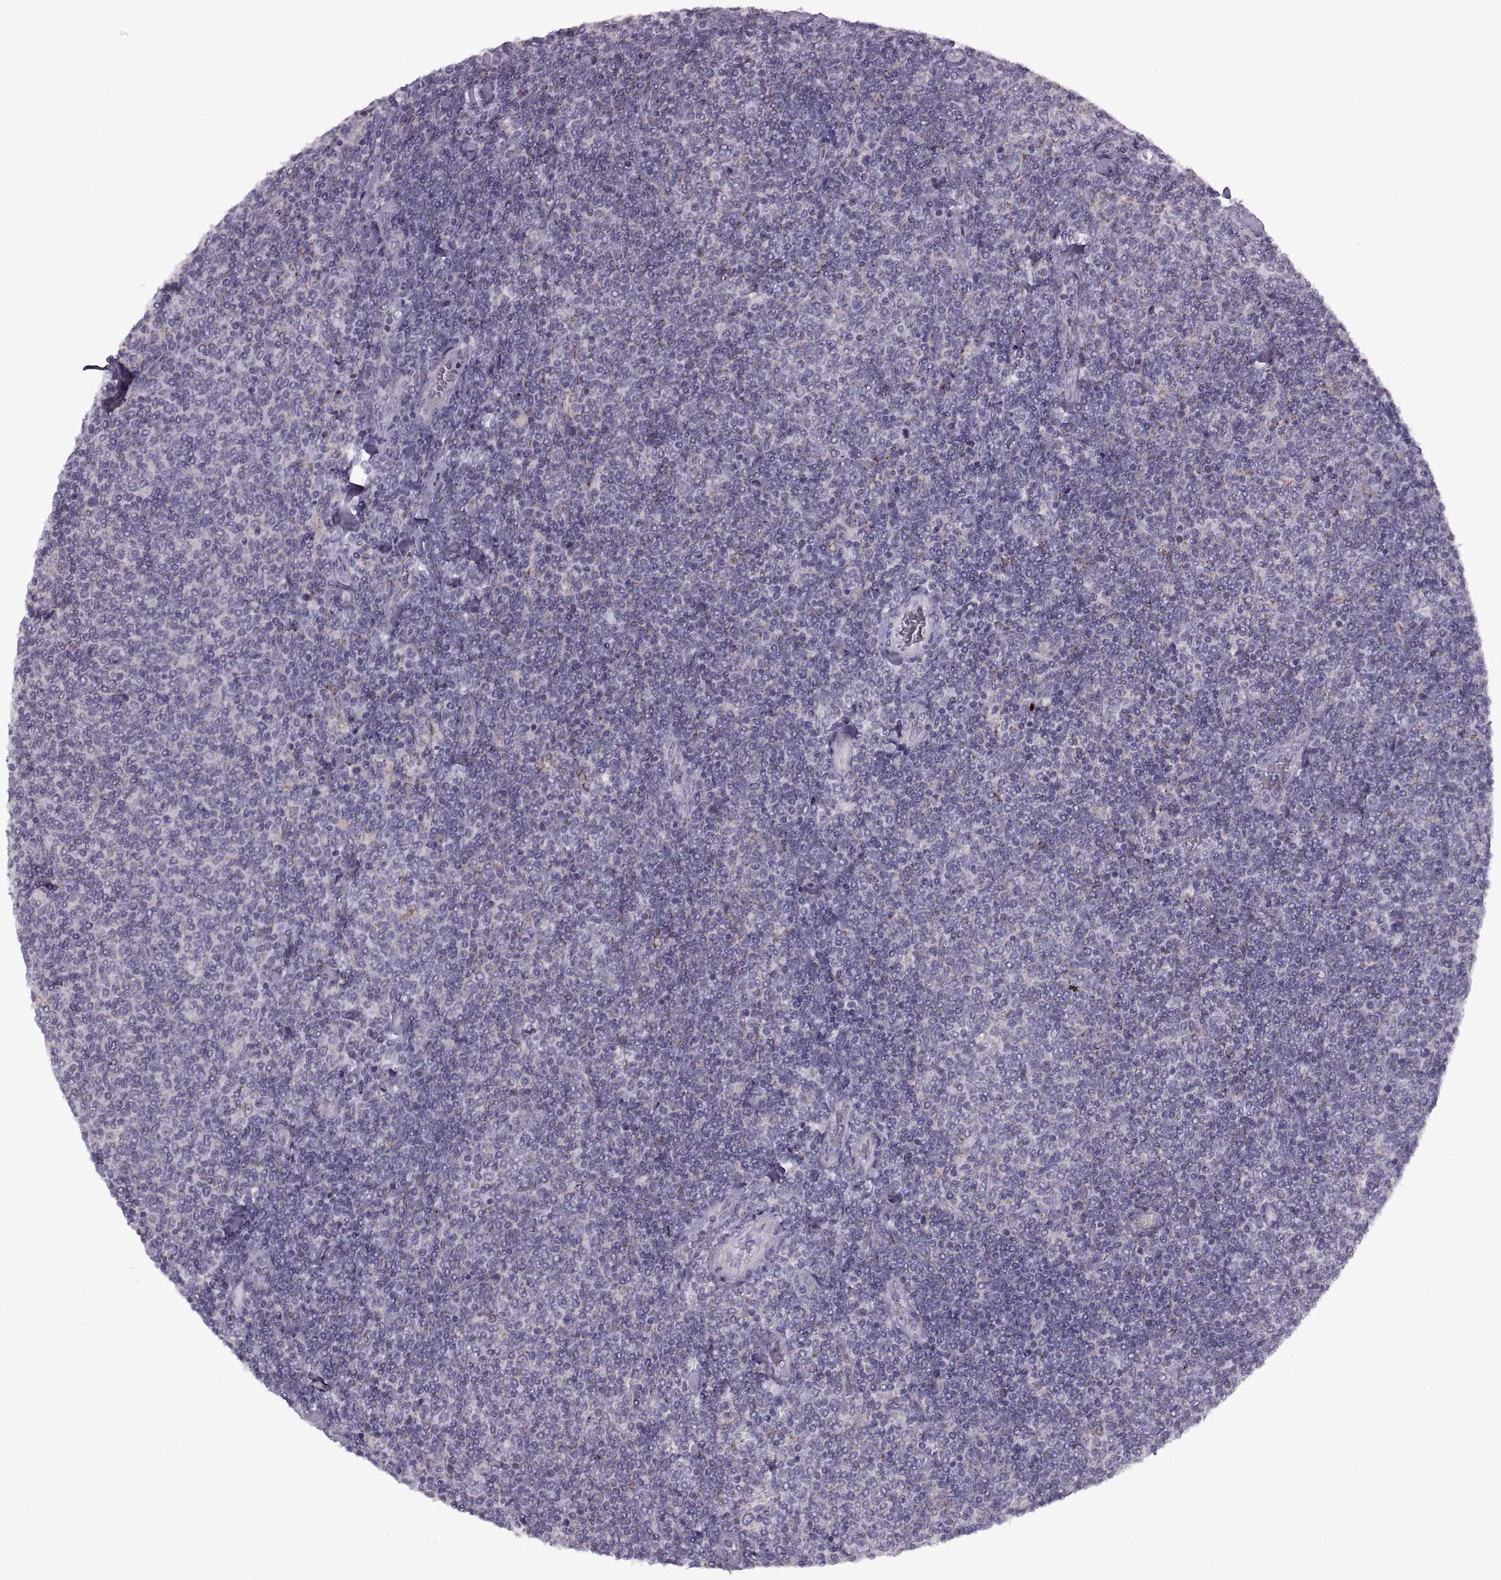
{"staining": {"intensity": "negative", "quantity": "none", "location": "none"}, "tissue": "lymphoma", "cell_type": "Tumor cells", "image_type": "cancer", "snomed": [{"axis": "morphology", "description": "Malignant lymphoma, non-Hodgkin's type, Low grade"}, {"axis": "topography", "description": "Lymph node"}], "caption": "DAB immunohistochemical staining of low-grade malignant lymphoma, non-Hodgkin's type shows no significant staining in tumor cells.", "gene": "PIERCE1", "patient": {"sex": "male", "age": 52}}